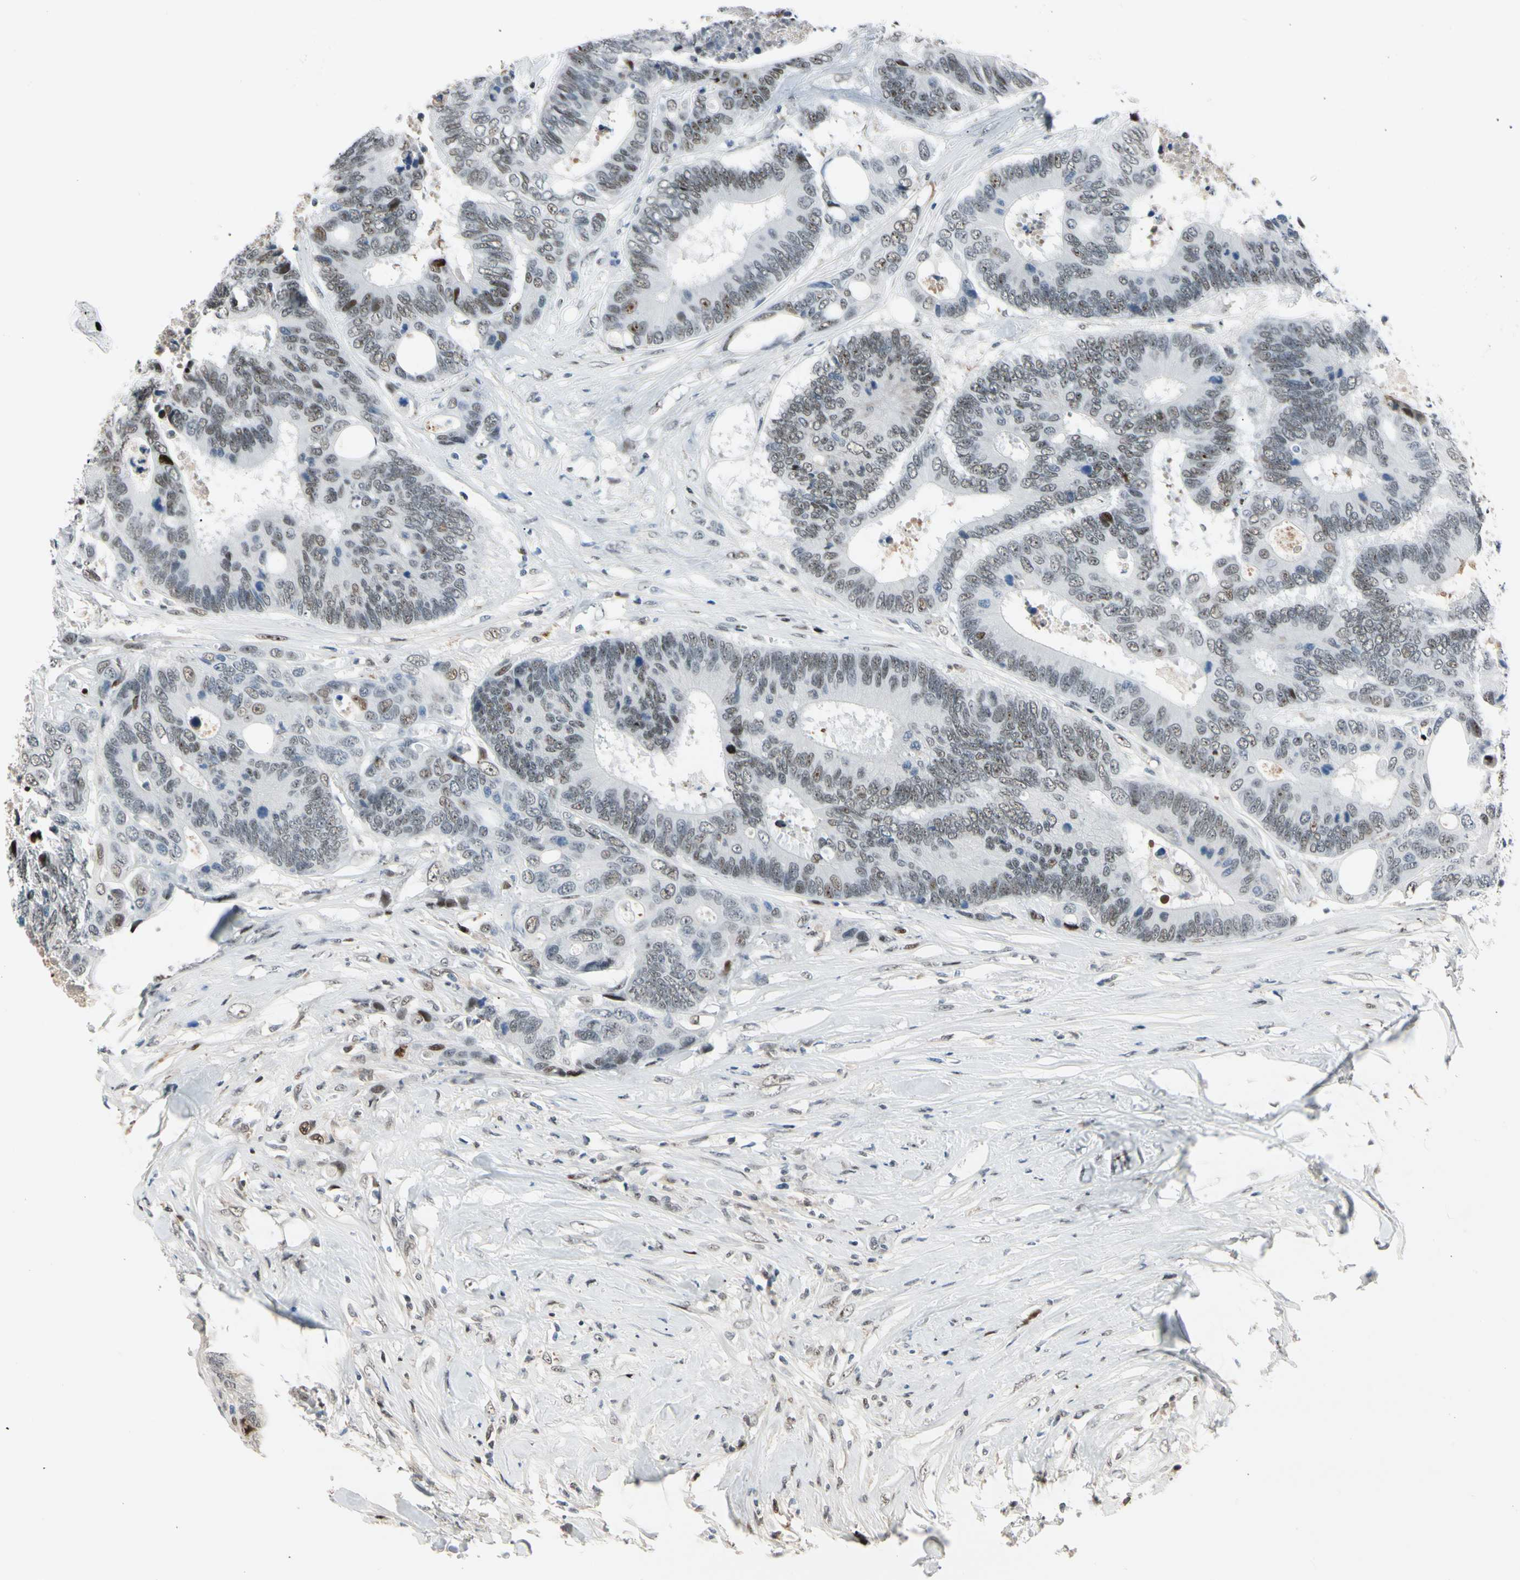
{"staining": {"intensity": "weak", "quantity": "25%-75%", "location": "nuclear"}, "tissue": "colorectal cancer", "cell_type": "Tumor cells", "image_type": "cancer", "snomed": [{"axis": "morphology", "description": "Adenocarcinoma, NOS"}, {"axis": "topography", "description": "Rectum"}], "caption": "About 25%-75% of tumor cells in human colorectal cancer (adenocarcinoma) show weak nuclear protein expression as visualized by brown immunohistochemical staining.", "gene": "FOXO3", "patient": {"sex": "male", "age": 55}}